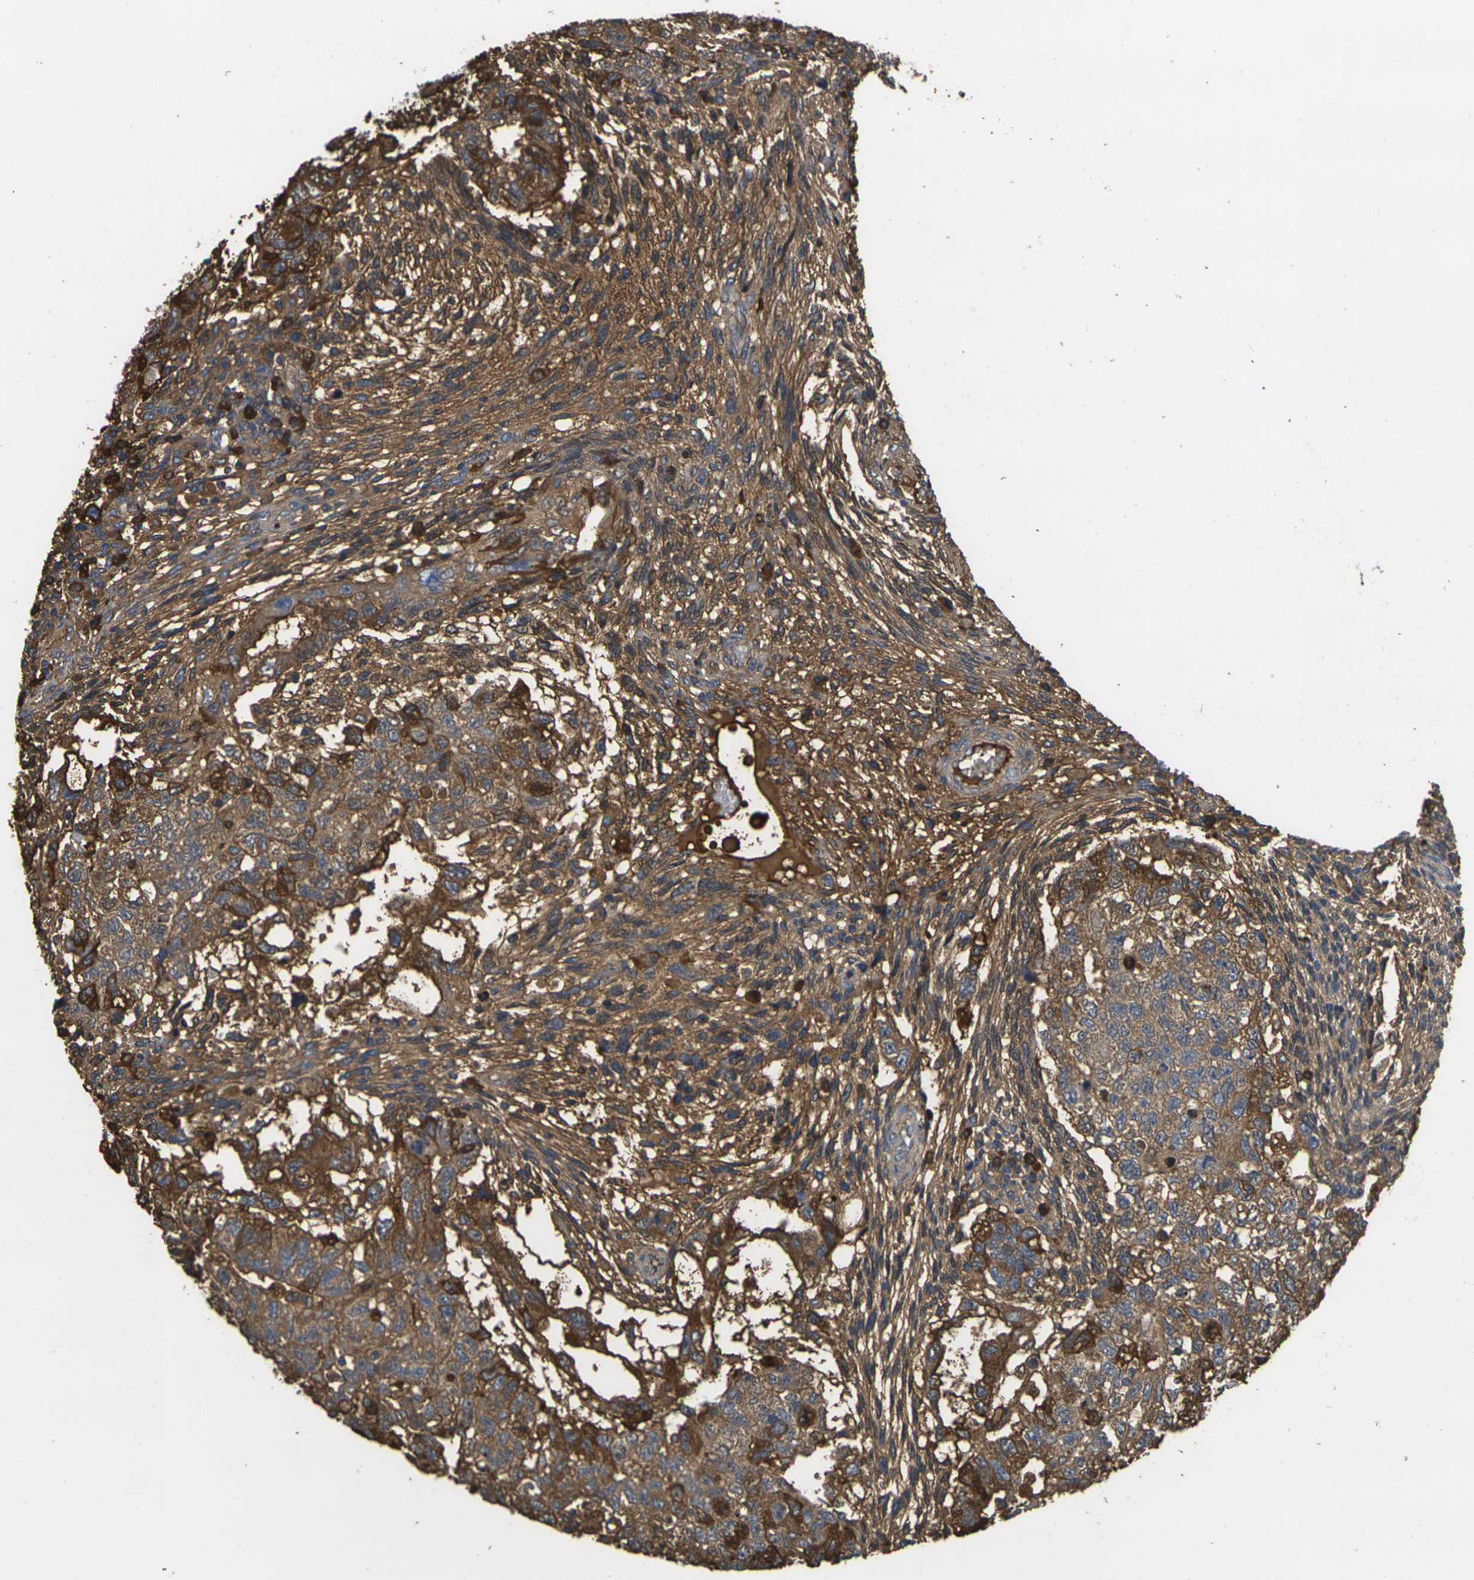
{"staining": {"intensity": "strong", "quantity": ">75%", "location": "cytoplasmic/membranous"}, "tissue": "testis cancer", "cell_type": "Tumor cells", "image_type": "cancer", "snomed": [{"axis": "morphology", "description": "Normal tissue, NOS"}, {"axis": "morphology", "description": "Carcinoma, Embryonal, NOS"}, {"axis": "topography", "description": "Testis"}], "caption": "Immunohistochemical staining of human testis embryonal carcinoma displays high levels of strong cytoplasmic/membranous protein positivity in approximately >75% of tumor cells. The protein is stained brown, and the nuclei are stained in blue (DAB (3,3'-diaminobenzidine) IHC with brightfield microscopy, high magnification).", "gene": "GREM2", "patient": {"sex": "male", "age": 36}}